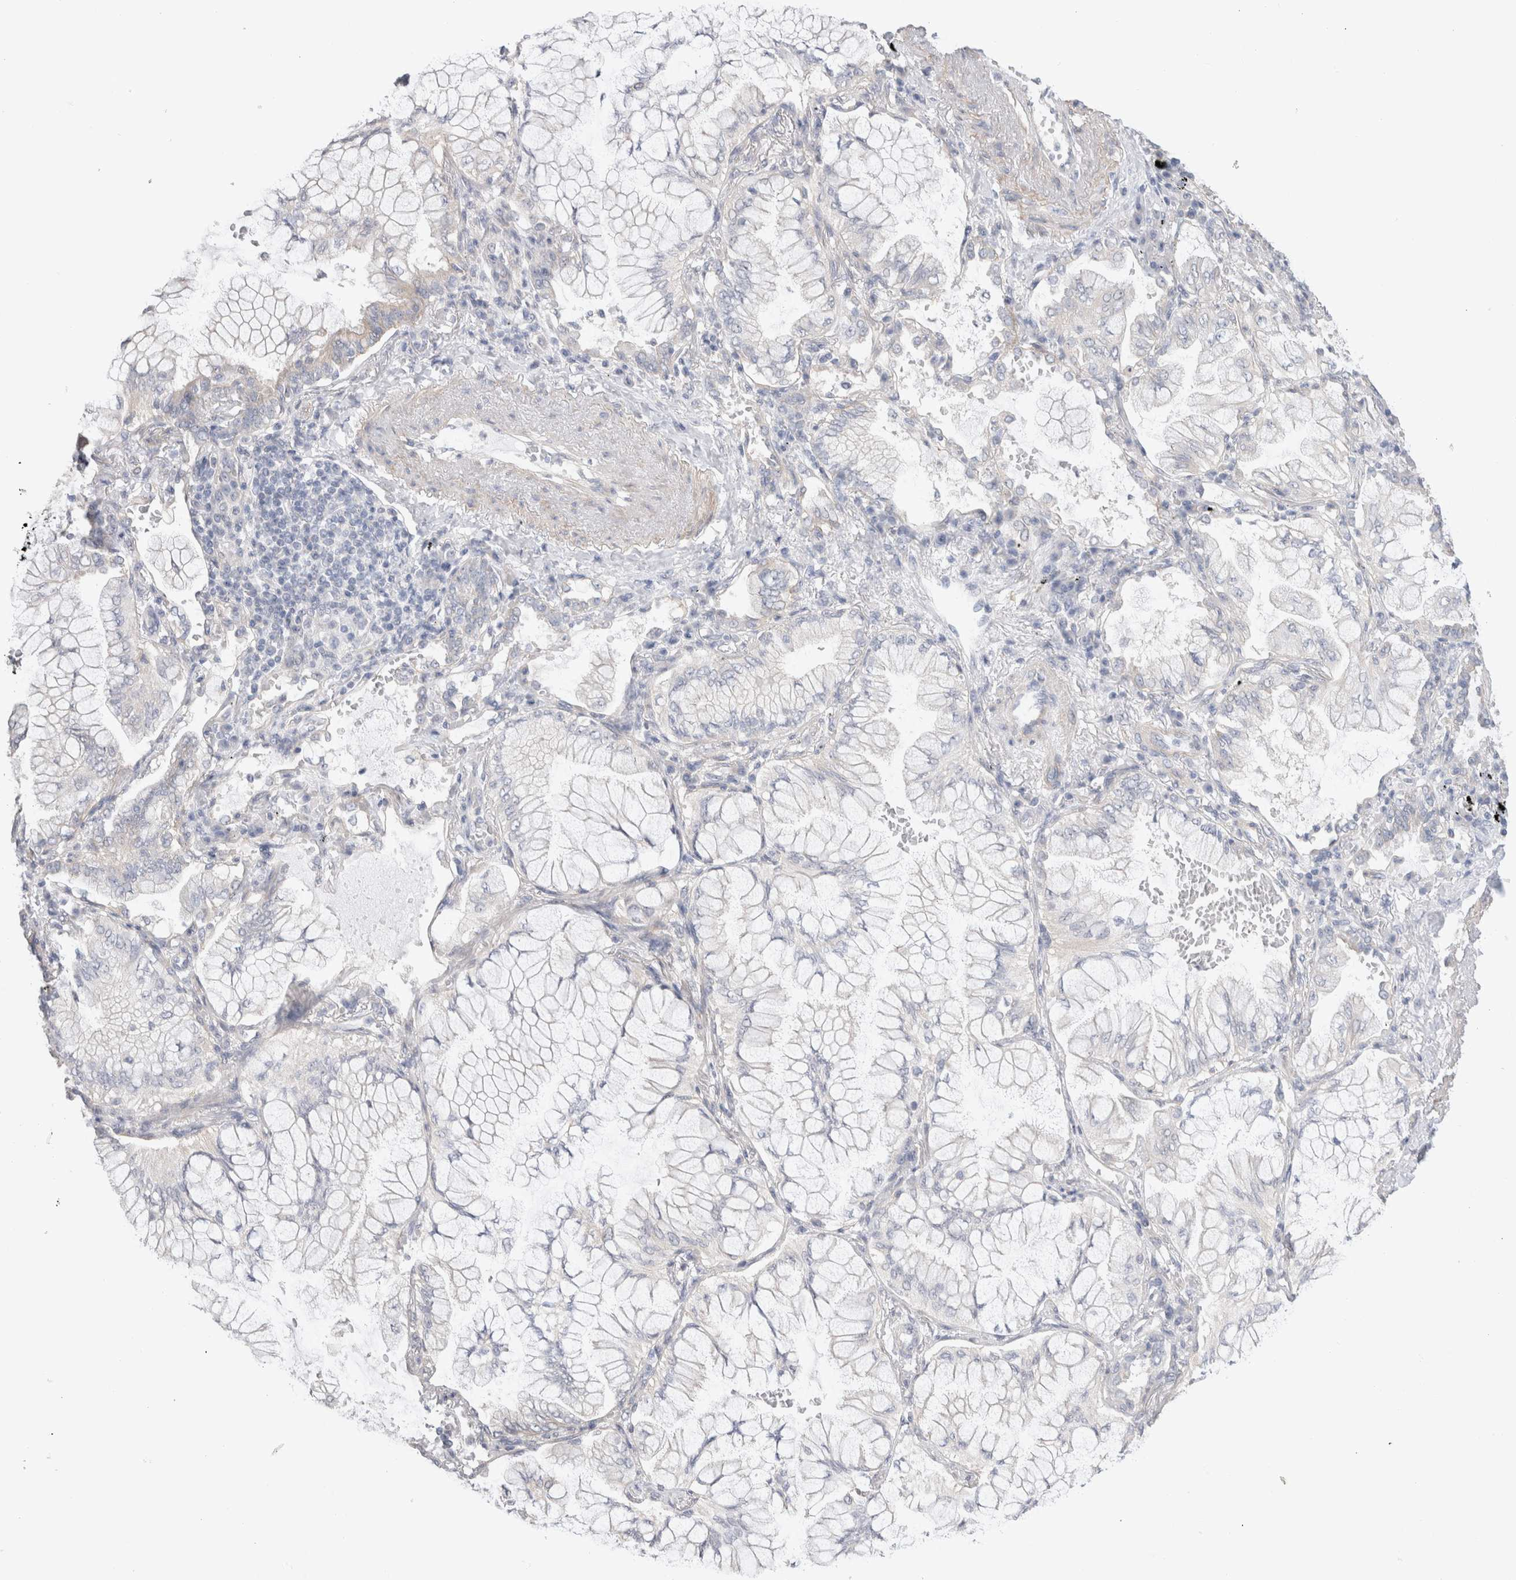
{"staining": {"intensity": "negative", "quantity": "none", "location": "none"}, "tissue": "lung cancer", "cell_type": "Tumor cells", "image_type": "cancer", "snomed": [{"axis": "morphology", "description": "Adenocarcinoma, NOS"}, {"axis": "topography", "description": "Lung"}], "caption": "This photomicrograph is of lung cancer (adenocarcinoma) stained with immunohistochemistry (IHC) to label a protein in brown with the nuclei are counter-stained blue. There is no positivity in tumor cells.", "gene": "DMD", "patient": {"sex": "female", "age": 70}}